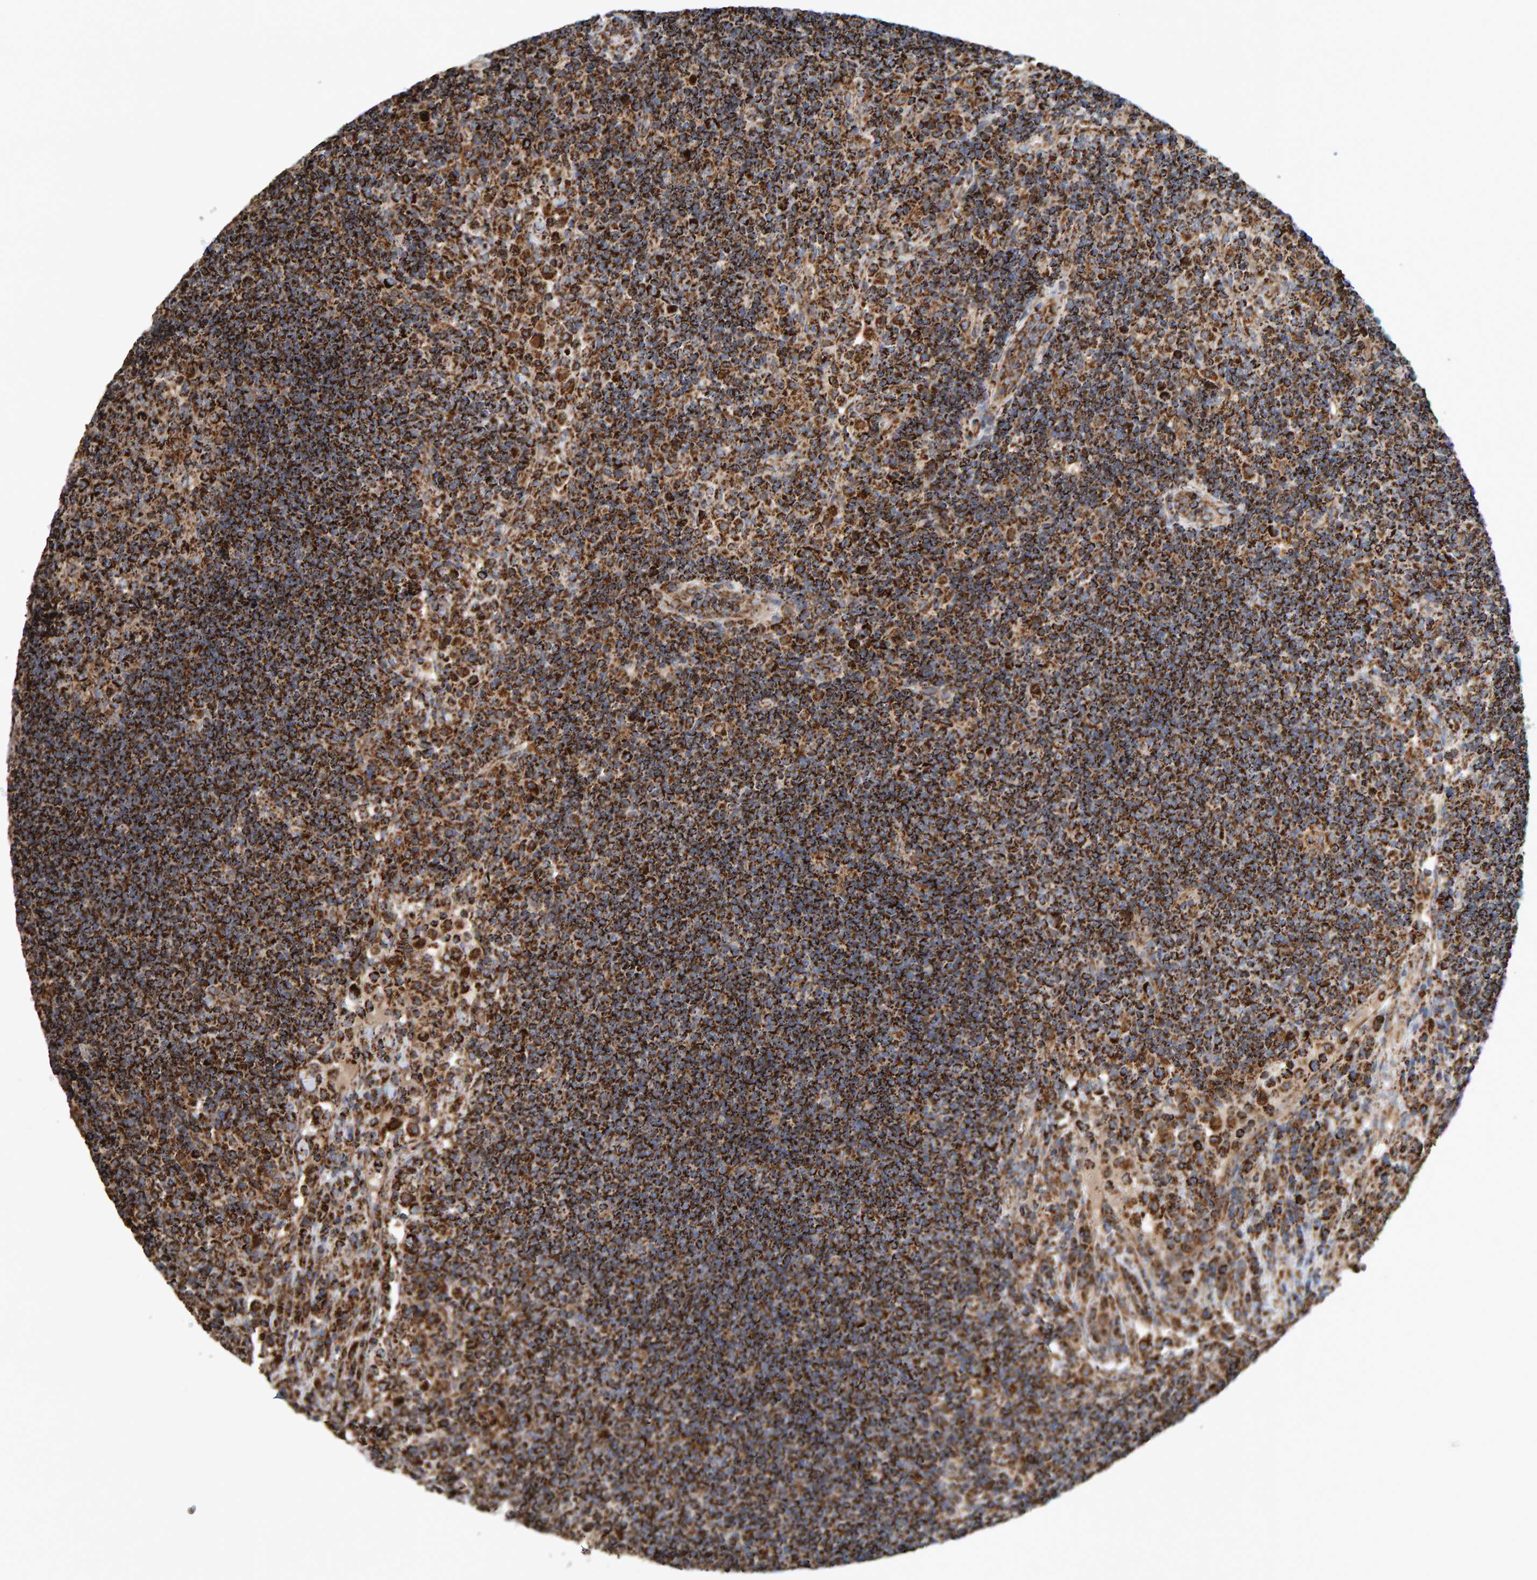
{"staining": {"intensity": "strong", "quantity": "25%-75%", "location": "cytoplasmic/membranous"}, "tissue": "lymph node", "cell_type": "Germinal center cells", "image_type": "normal", "snomed": [{"axis": "morphology", "description": "Normal tissue, NOS"}, {"axis": "topography", "description": "Lymph node"}], "caption": "Germinal center cells demonstrate high levels of strong cytoplasmic/membranous staining in approximately 25%-75% of cells in benign lymph node. (Brightfield microscopy of DAB IHC at high magnification).", "gene": "MRPL45", "patient": {"sex": "female", "age": 53}}